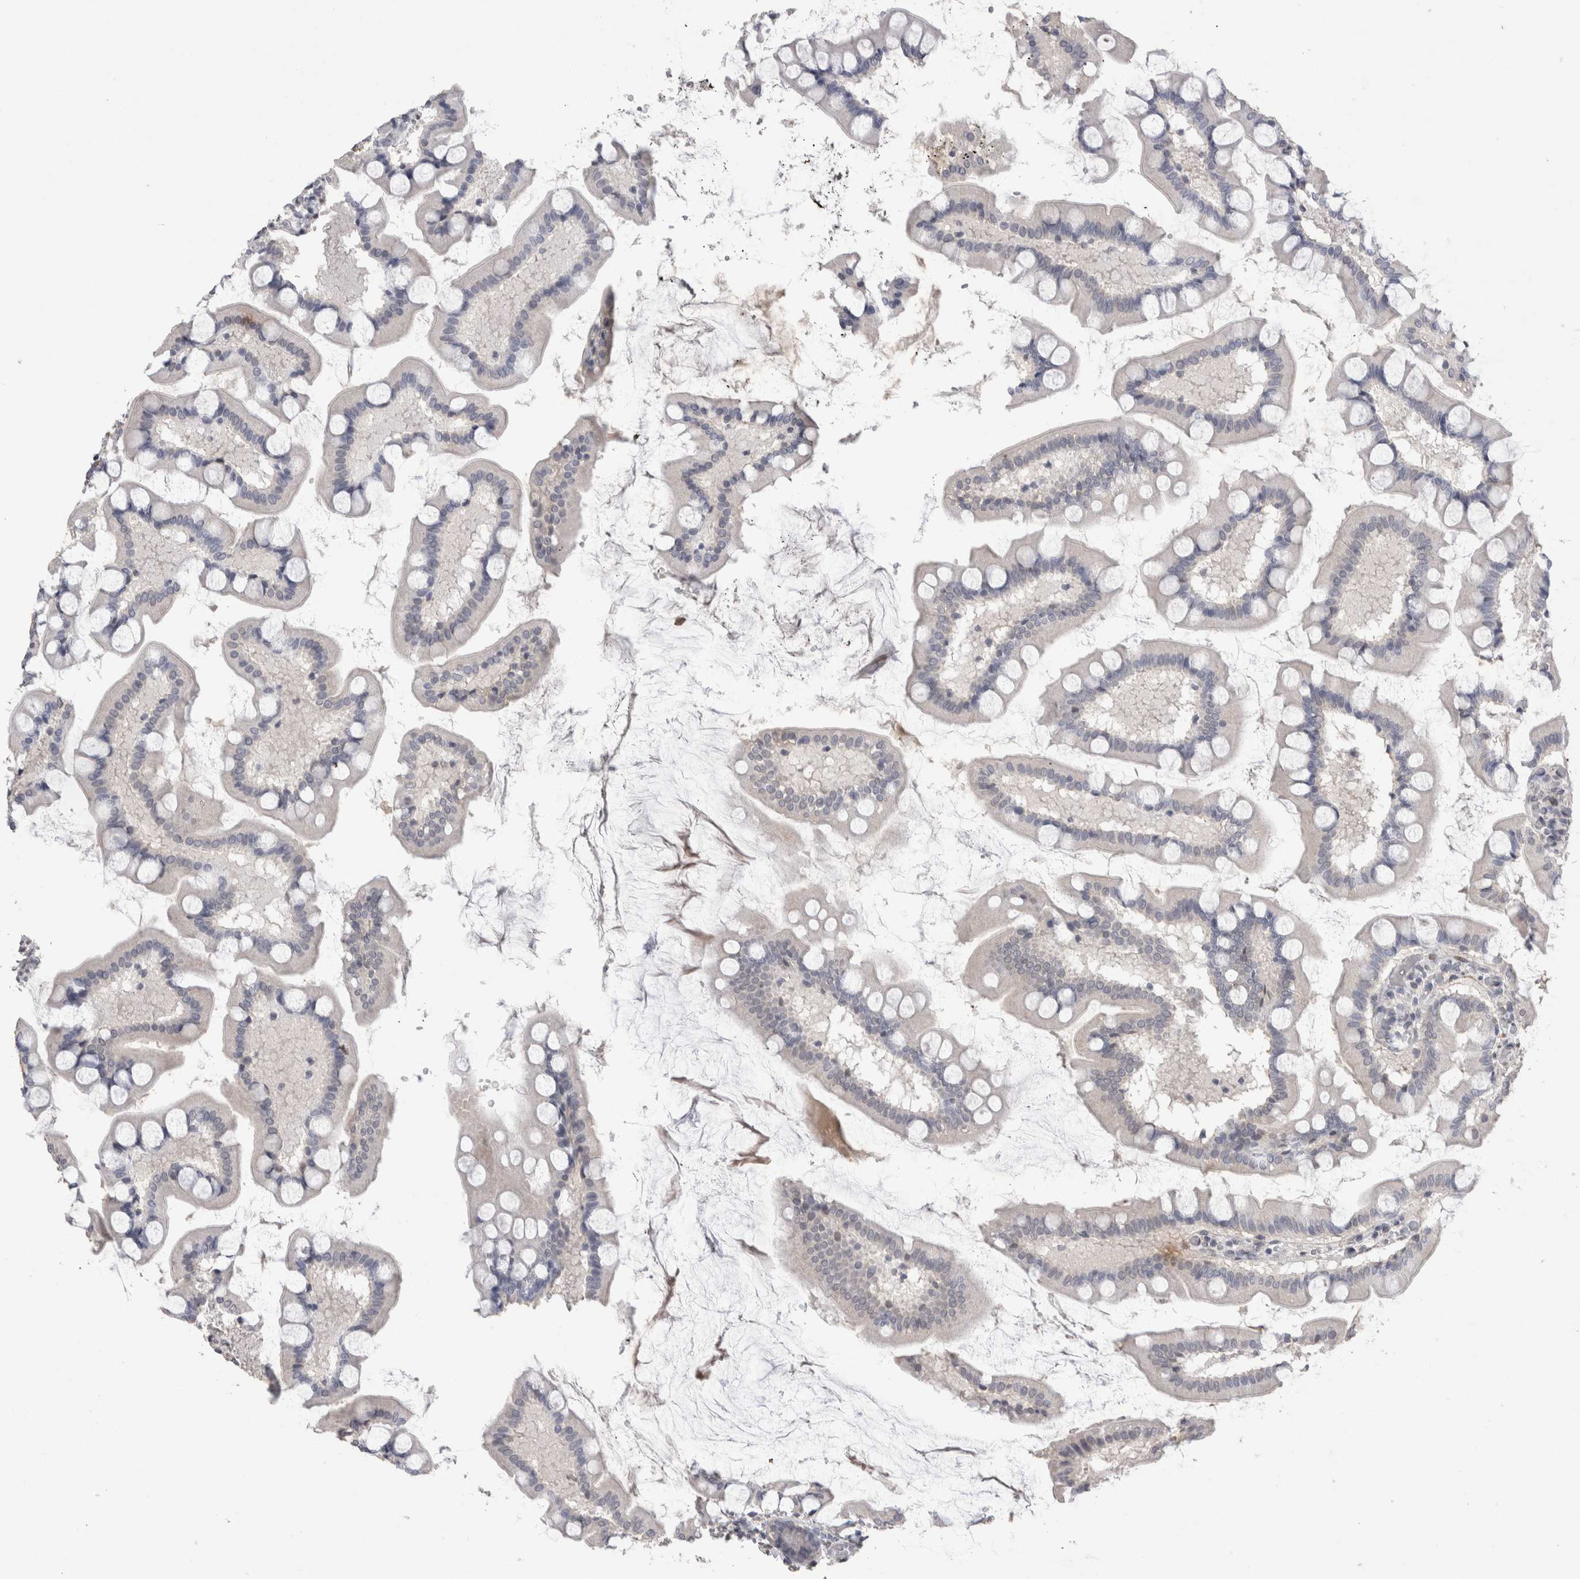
{"staining": {"intensity": "negative", "quantity": "none", "location": "none"}, "tissue": "small intestine", "cell_type": "Glandular cells", "image_type": "normal", "snomed": [{"axis": "morphology", "description": "Normal tissue, NOS"}, {"axis": "topography", "description": "Small intestine"}], "caption": "IHC image of normal small intestine stained for a protein (brown), which reveals no staining in glandular cells.", "gene": "CDH13", "patient": {"sex": "male", "age": 41}}